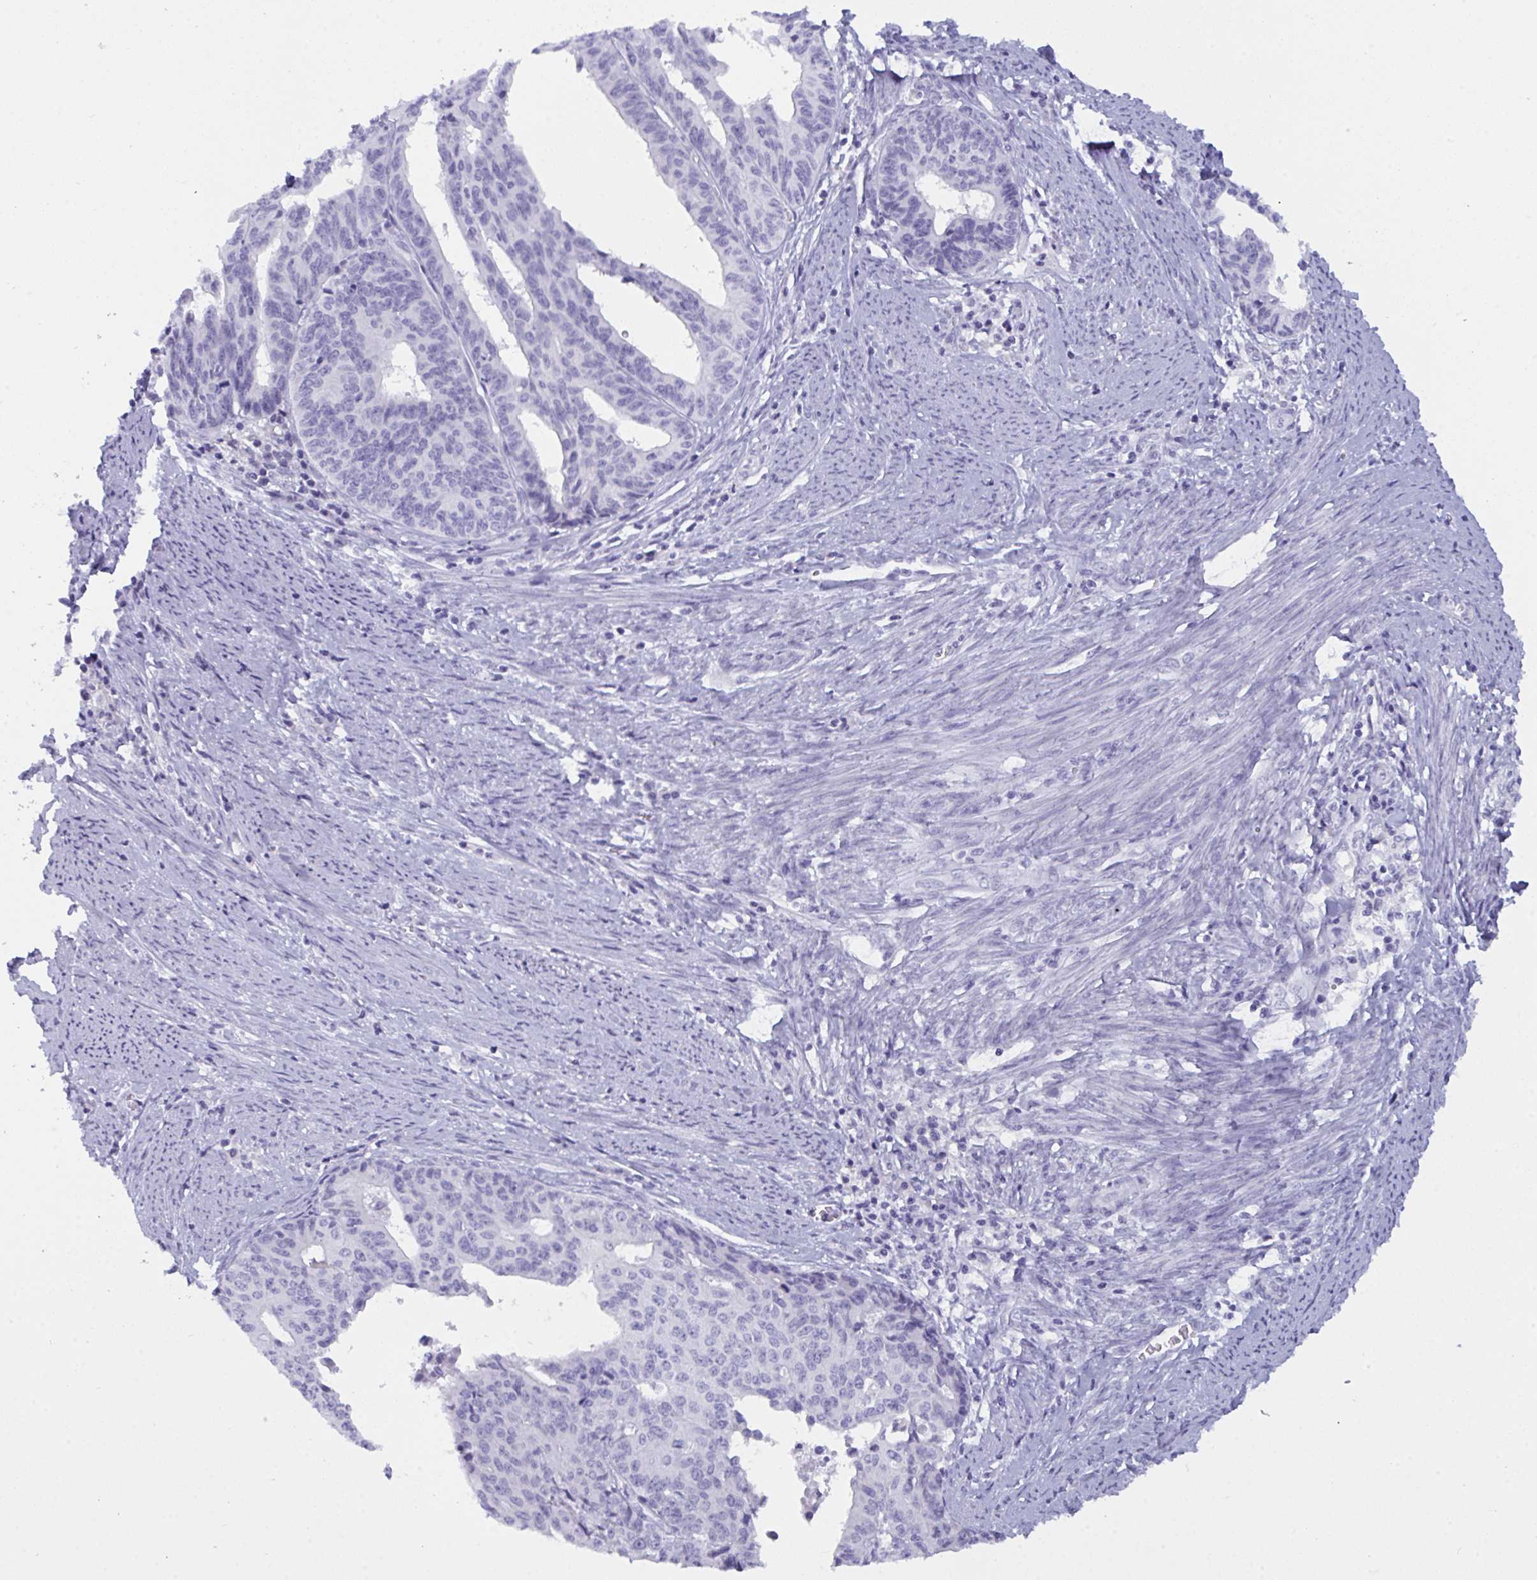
{"staining": {"intensity": "negative", "quantity": "none", "location": "none"}, "tissue": "endometrial cancer", "cell_type": "Tumor cells", "image_type": "cancer", "snomed": [{"axis": "morphology", "description": "Adenocarcinoma, NOS"}, {"axis": "topography", "description": "Endometrium"}], "caption": "A high-resolution histopathology image shows immunohistochemistry staining of endometrial adenocarcinoma, which displays no significant expression in tumor cells. (DAB (3,3'-diaminobenzidine) immunohistochemistry, high magnification).", "gene": "PRDM9", "patient": {"sex": "female", "age": 65}}